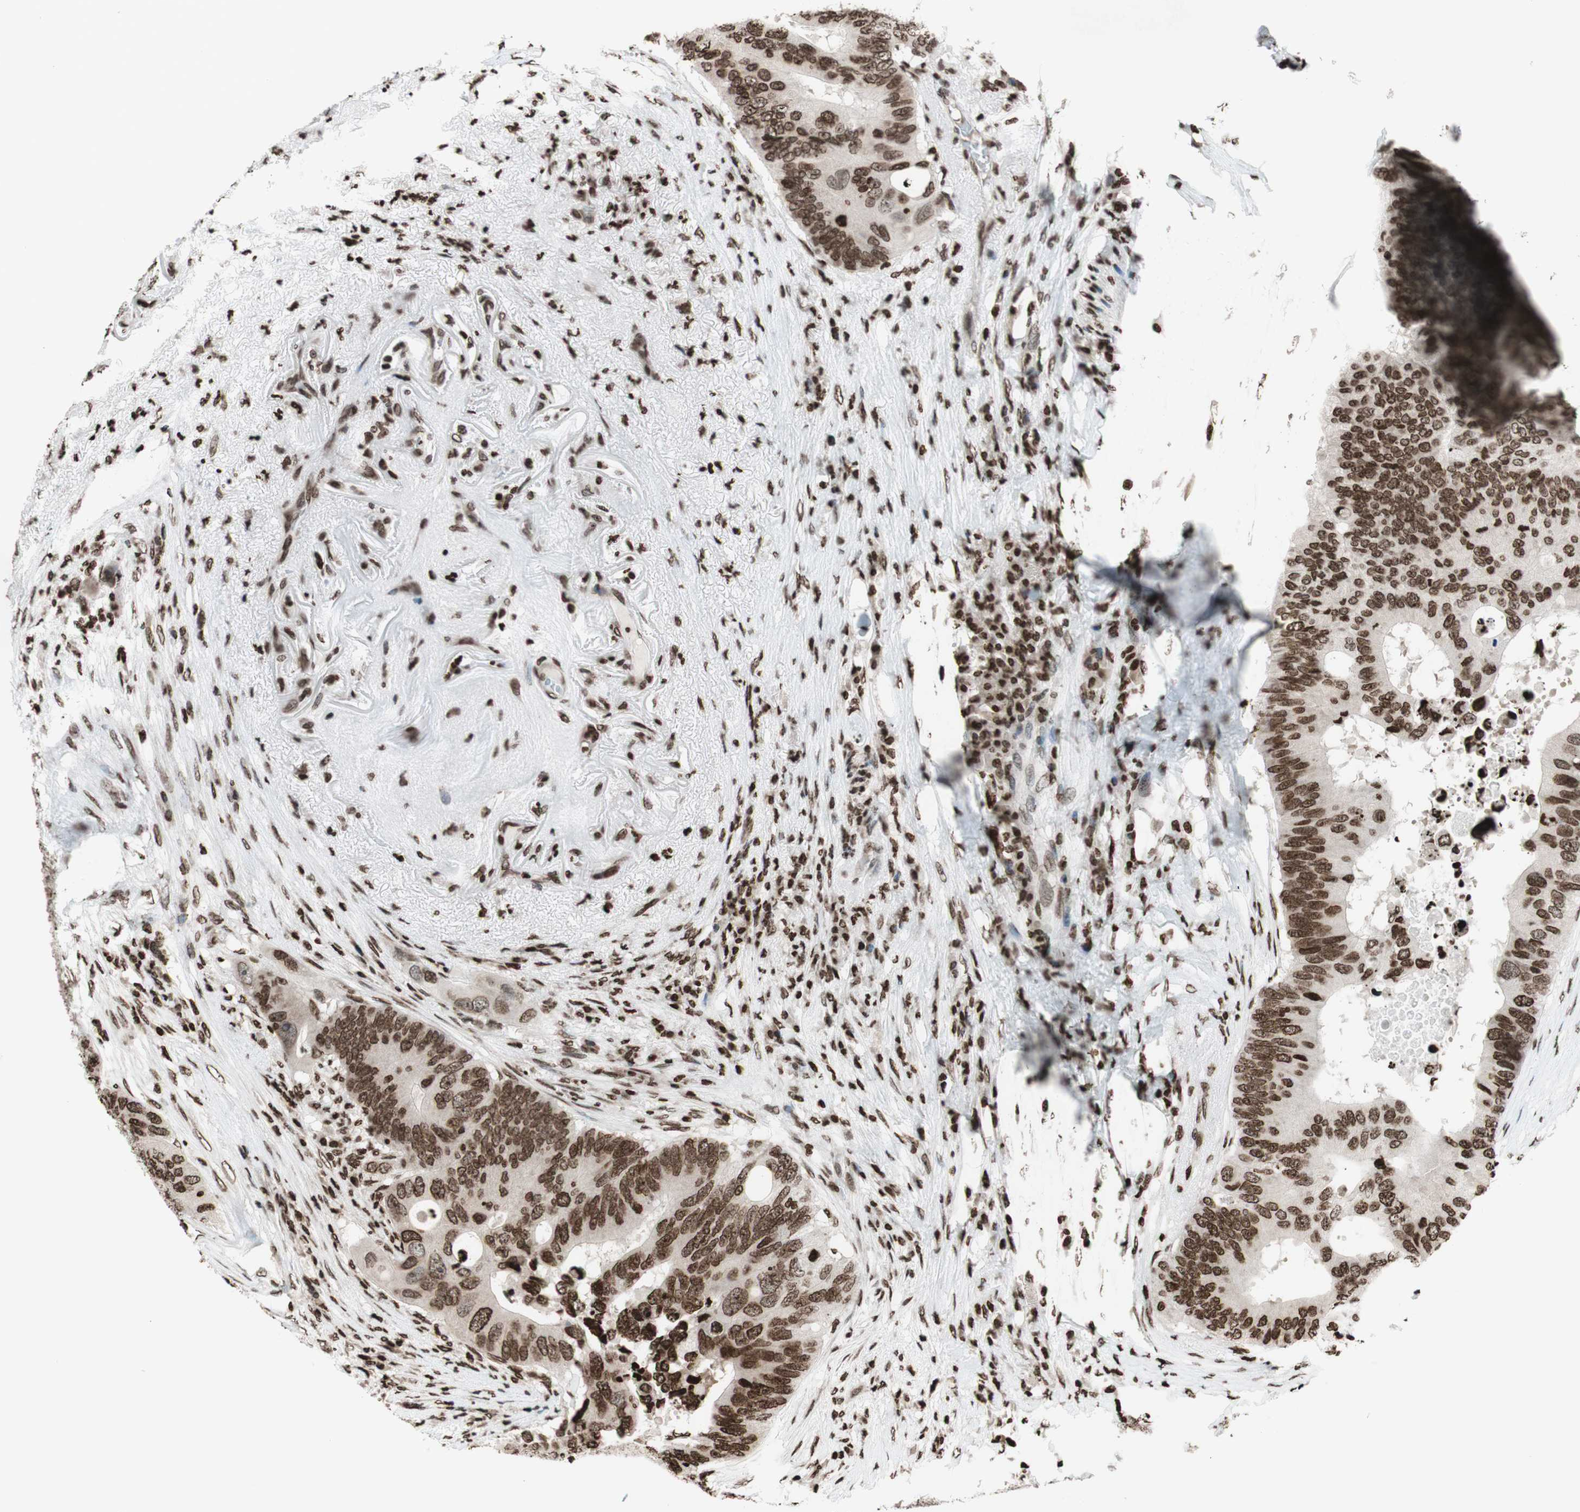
{"staining": {"intensity": "moderate", "quantity": ">75%", "location": "nuclear"}, "tissue": "colorectal cancer", "cell_type": "Tumor cells", "image_type": "cancer", "snomed": [{"axis": "morphology", "description": "Adenocarcinoma, NOS"}, {"axis": "topography", "description": "Colon"}], "caption": "Immunohistochemical staining of colorectal cancer displays medium levels of moderate nuclear protein positivity in approximately >75% of tumor cells.", "gene": "NCOA3", "patient": {"sex": "male", "age": 71}}